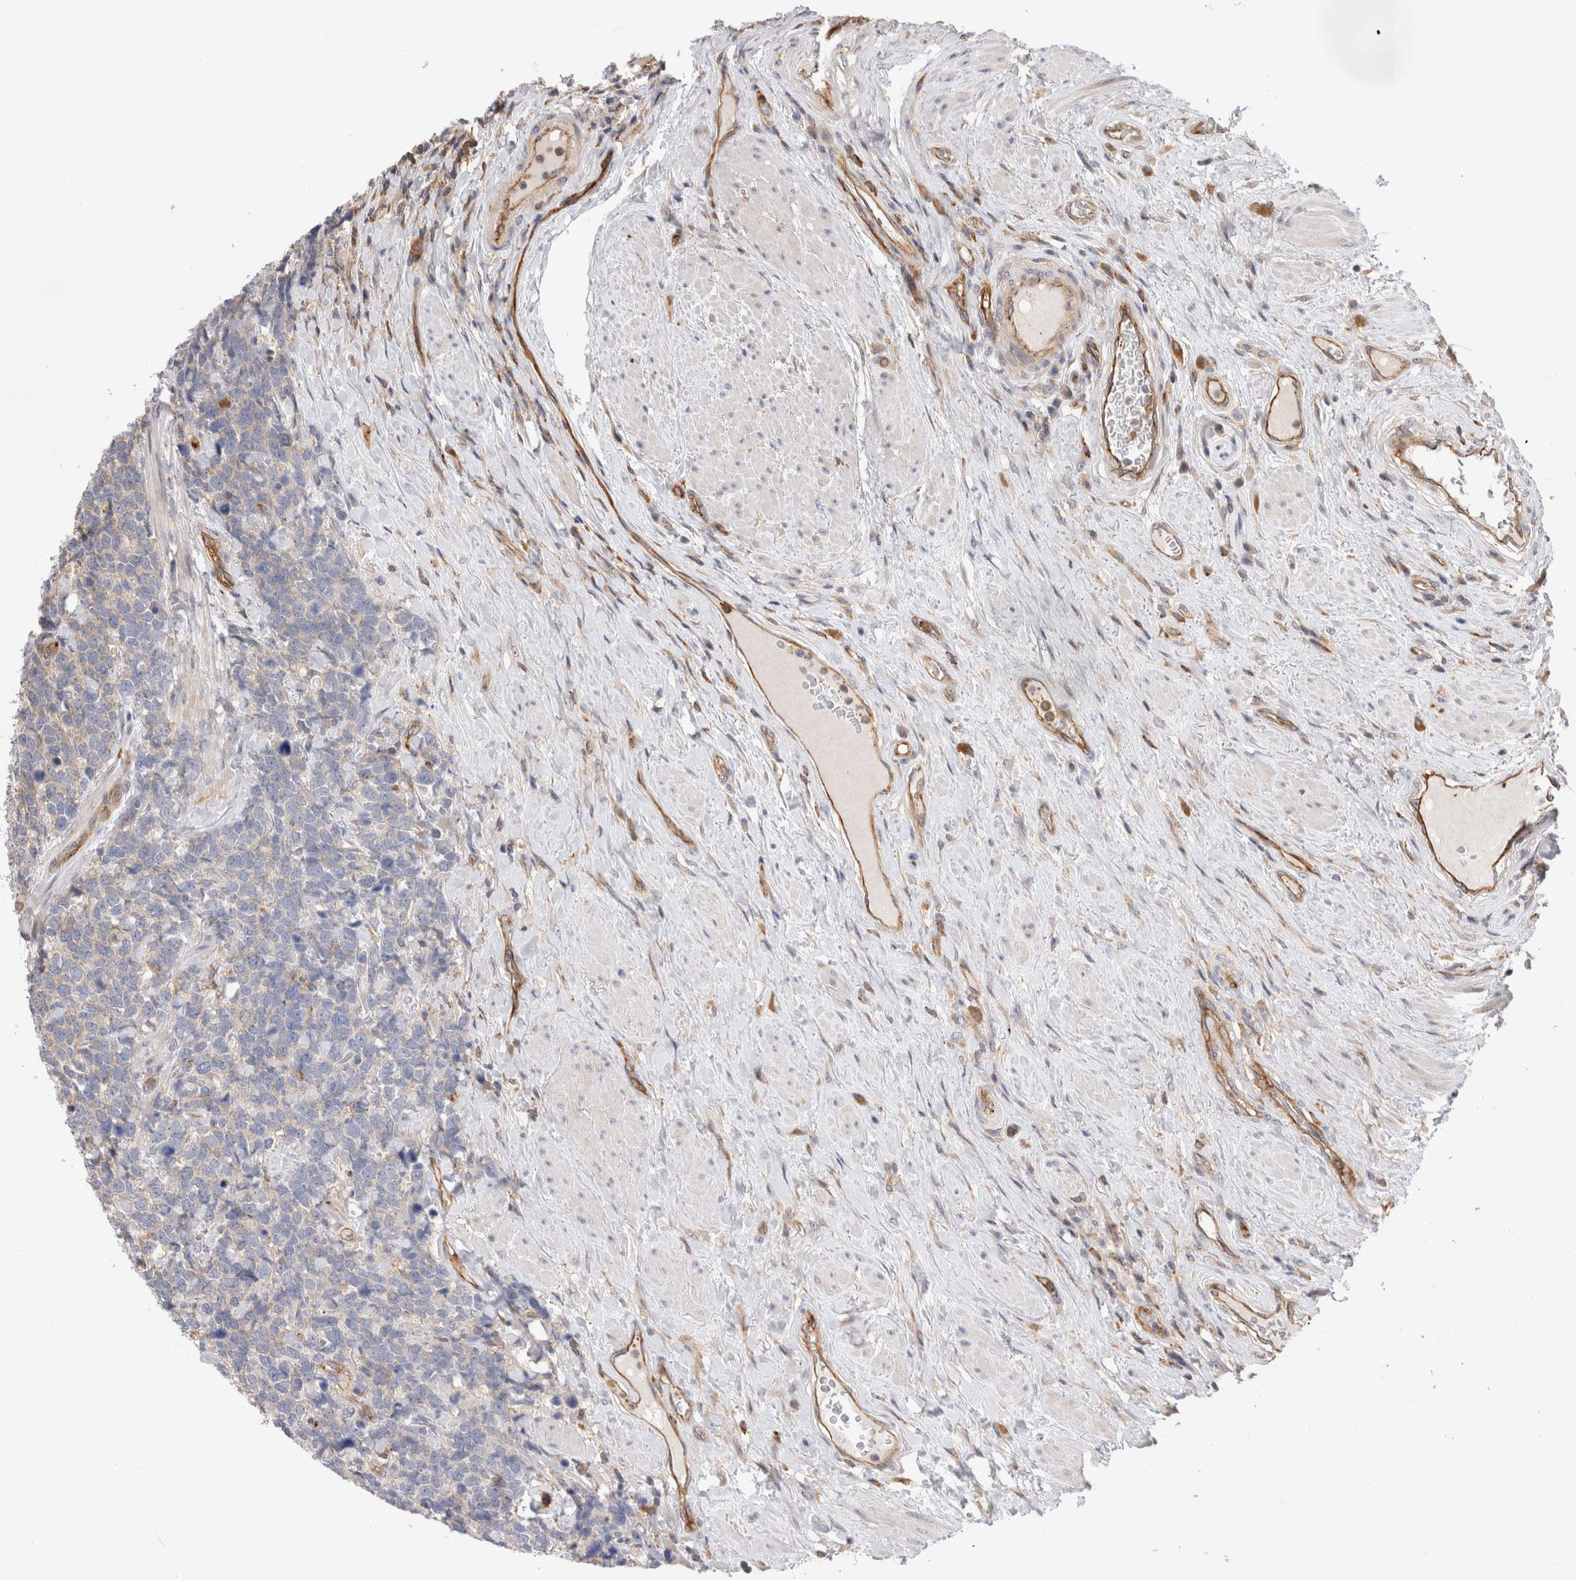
{"staining": {"intensity": "negative", "quantity": "none", "location": "none"}, "tissue": "urothelial cancer", "cell_type": "Tumor cells", "image_type": "cancer", "snomed": [{"axis": "morphology", "description": "Urothelial carcinoma, High grade"}, {"axis": "topography", "description": "Urinary bladder"}], "caption": "IHC of human high-grade urothelial carcinoma reveals no expression in tumor cells.", "gene": "BNIP2", "patient": {"sex": "female", "age": 82}}